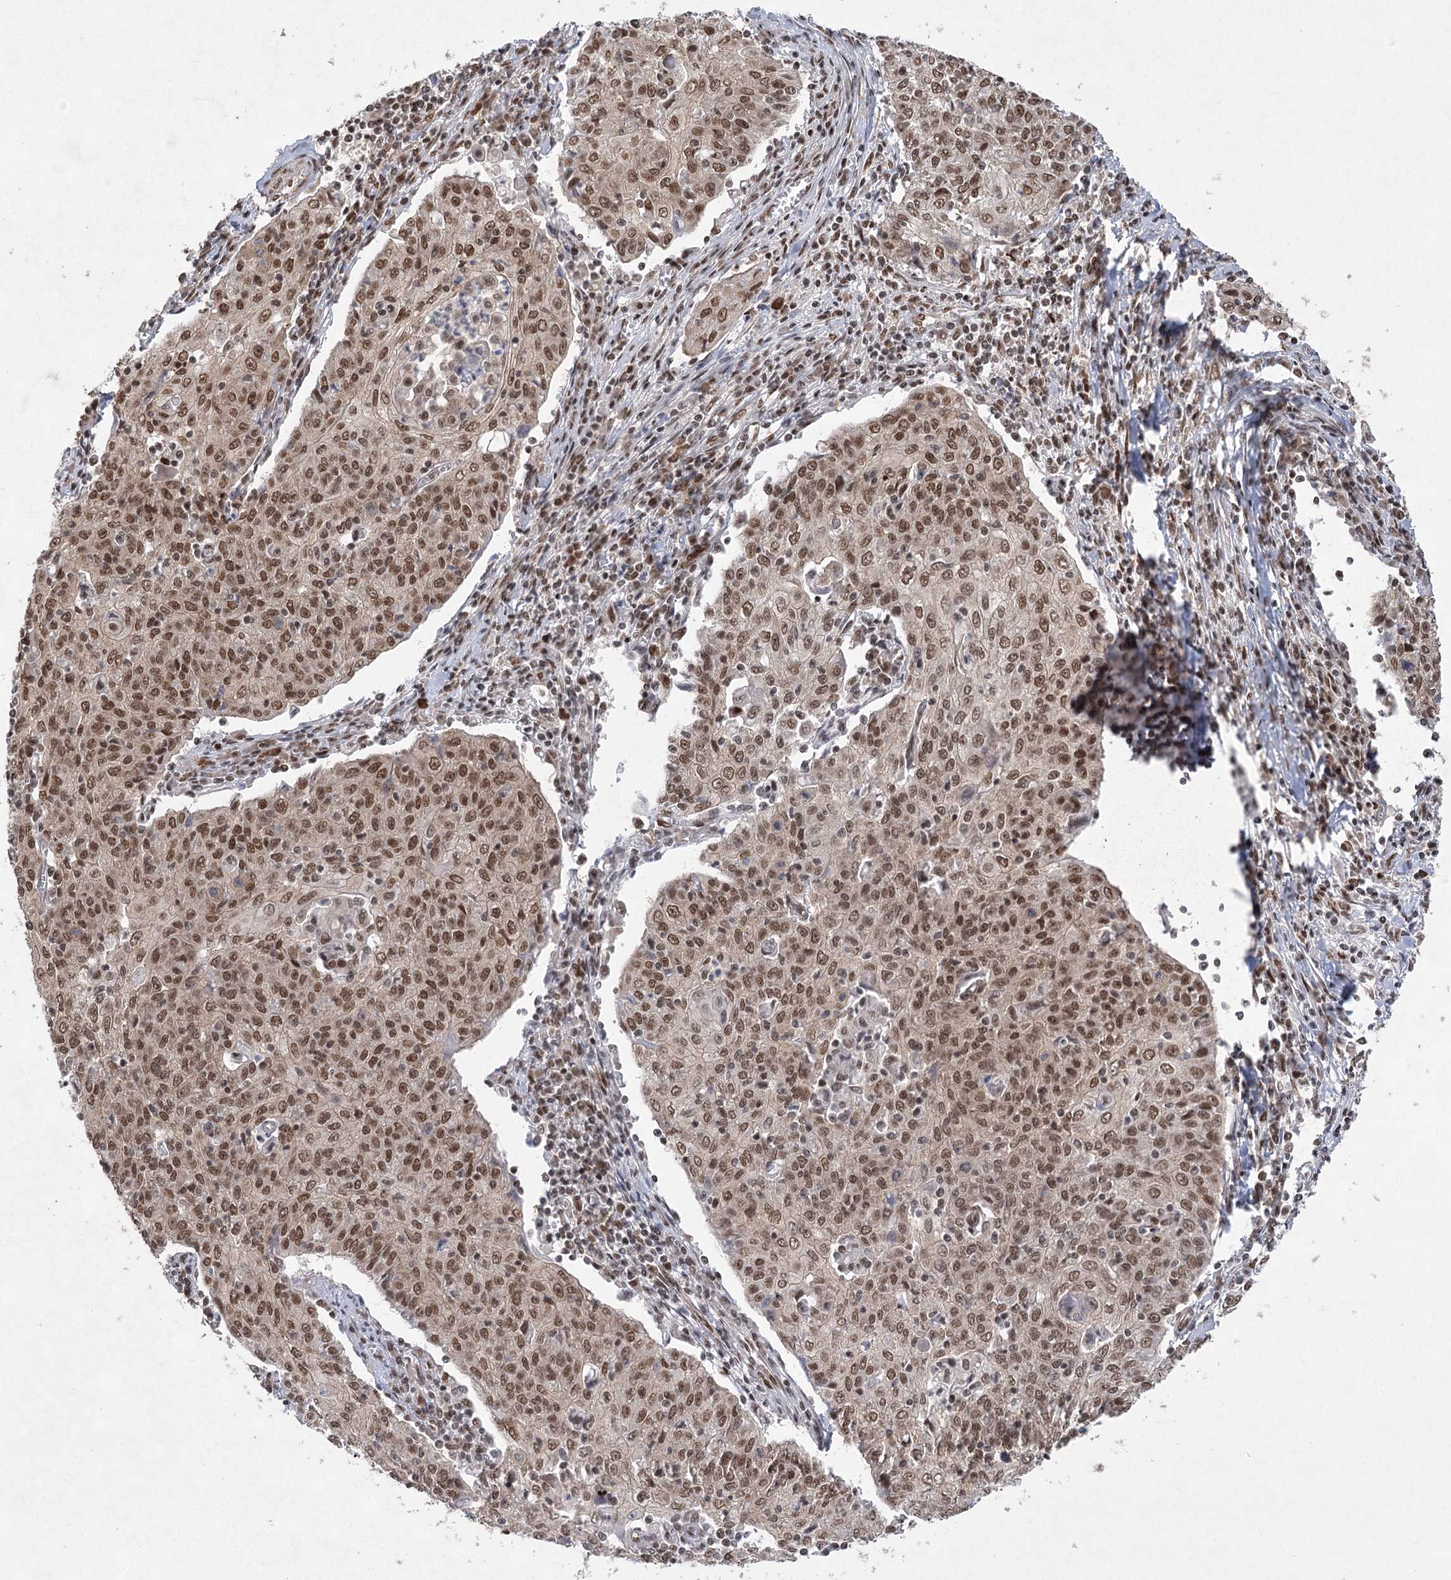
{"staining": {"intensity": "moderate", "quantity": ">75%", "location": "nuclear"}, "tissue": "cervical cancer", "cell_type": "Tumor cells", "image_type": "cancer", "snomed": [{"axis": "morphology", "description": "Squamous cell carcinoma, NOS"}, {"axis": "topography", "description": "Cervix"}], "caption": "About >75% of tumor cells in human cervical cancer show moderate nuclear protein staining as visualized by brown immunohistochemical staining.", "gene": "ZCCHC8", "patient": {"sex": "female", "age": 48}}